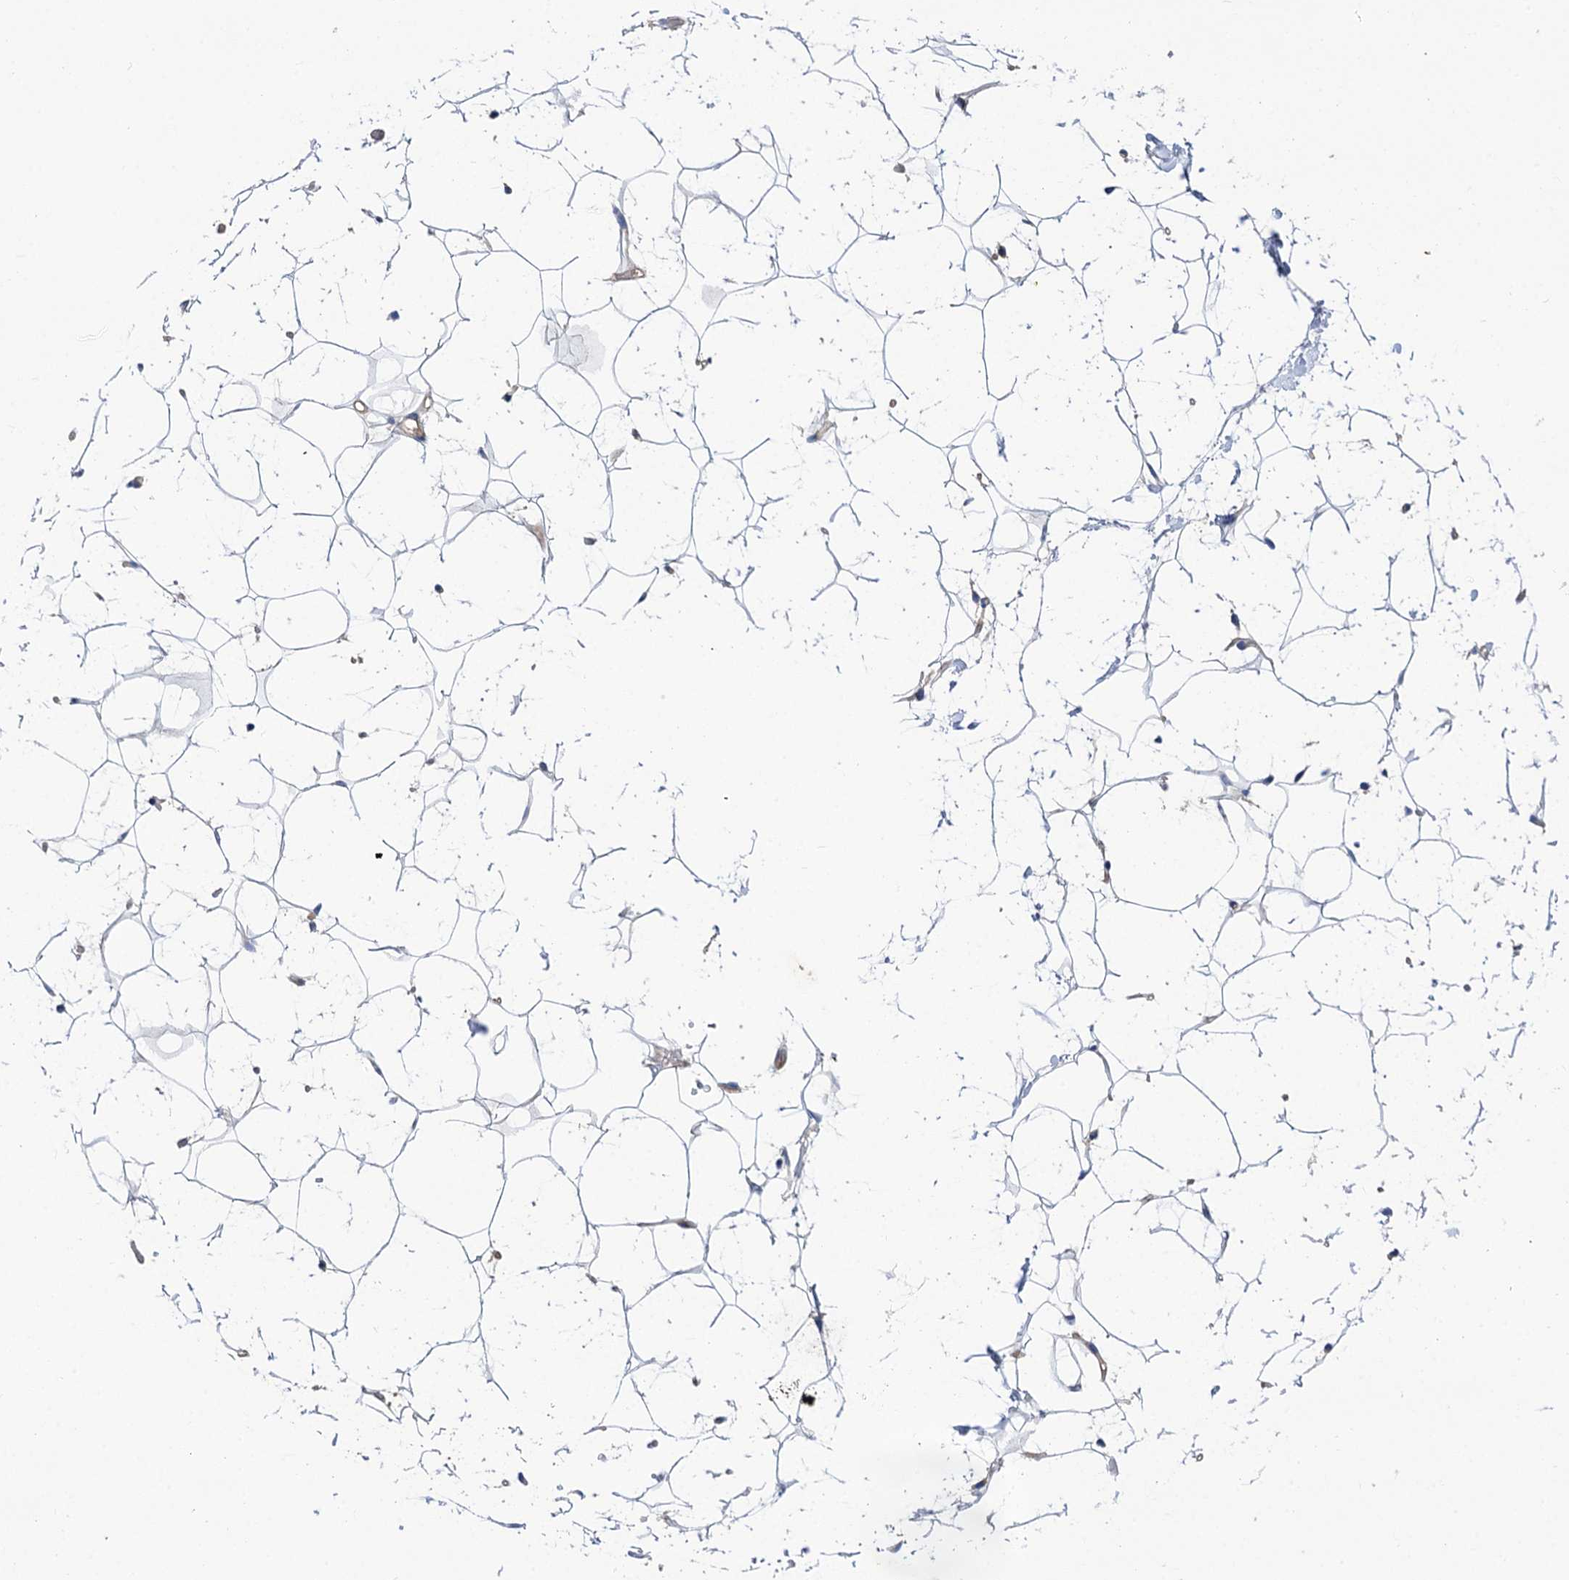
{"staining": {"intensity": "negative", "quantity": "none", "location": "none"}, "tissue": "adipose tissue", "cell_type": "Adipocytes", "image_type": "normal", "snomed": [{"axis": "morphology", "description": "Normal tissue, NOS"}, {"axis": "topography", "description": "Breast"}], "caption": "Human adipose tissue stained for a protein using immunohistochemistry (IHC) reveals no positivity in adipocytes.", "gene": "NUDCD2", "patient": {"sex": "female", "age": 26}}